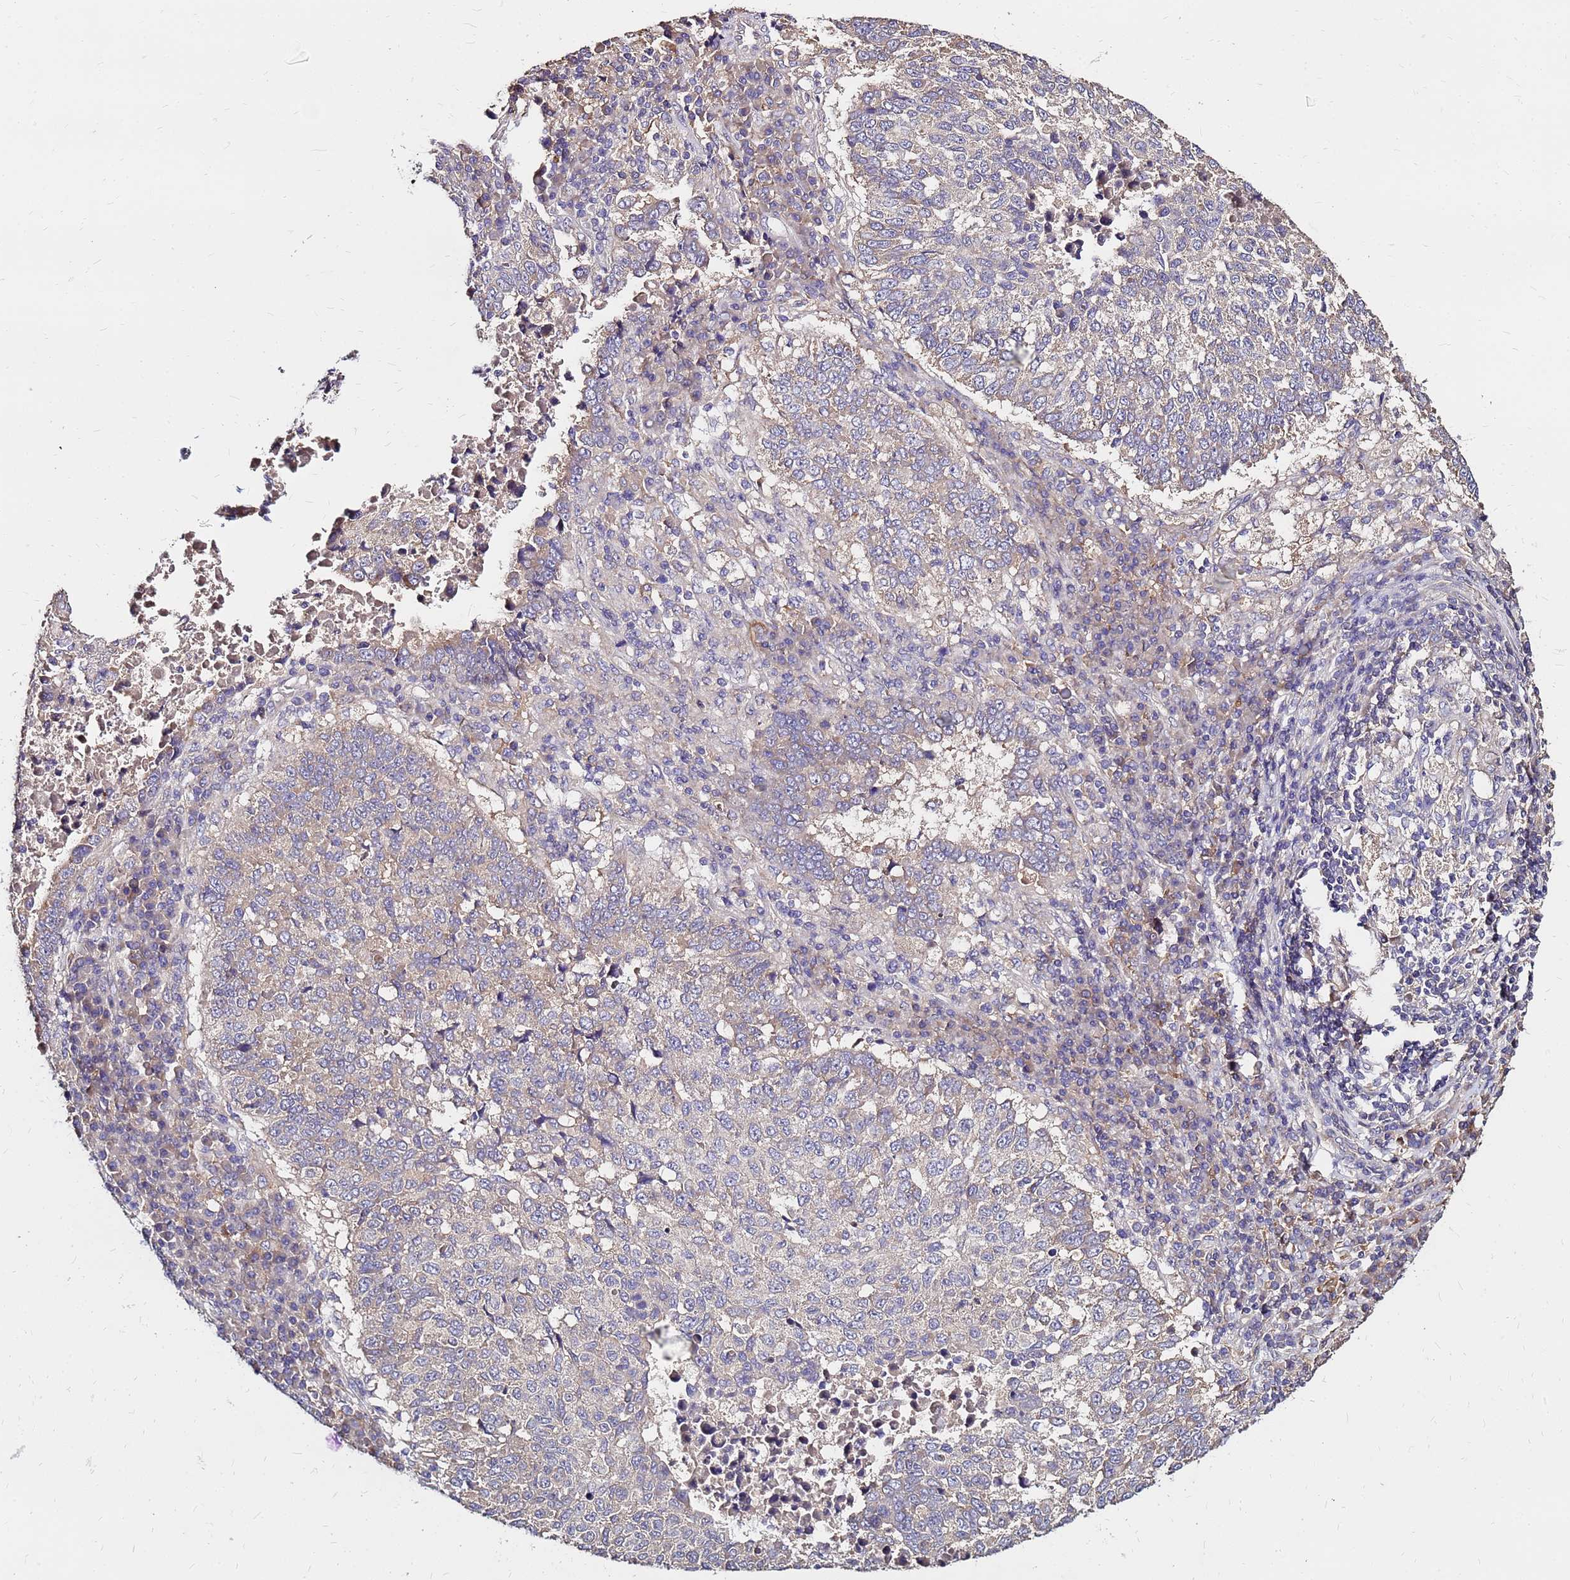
{"staining": {"intensity": "weak", "quantity": "<25%", "location": "cytoplasmic/membranous"}, "tissue": "lung cancer", "cell_type": "Tumor cells", "image_type": "cancer", "snomed": [{"axis": "morphology", "description": "Squamous cell carcinoma, NOS"}, {"axis": "topography", "description": "Lung"}], "caption": "Protein analysis of lung cancer demonstrates no significant expression in tumor cells. (DAB IHC, high magnification).", "gene": "ARHGEF5", "patient": {"sex": "male", "age": 73}}